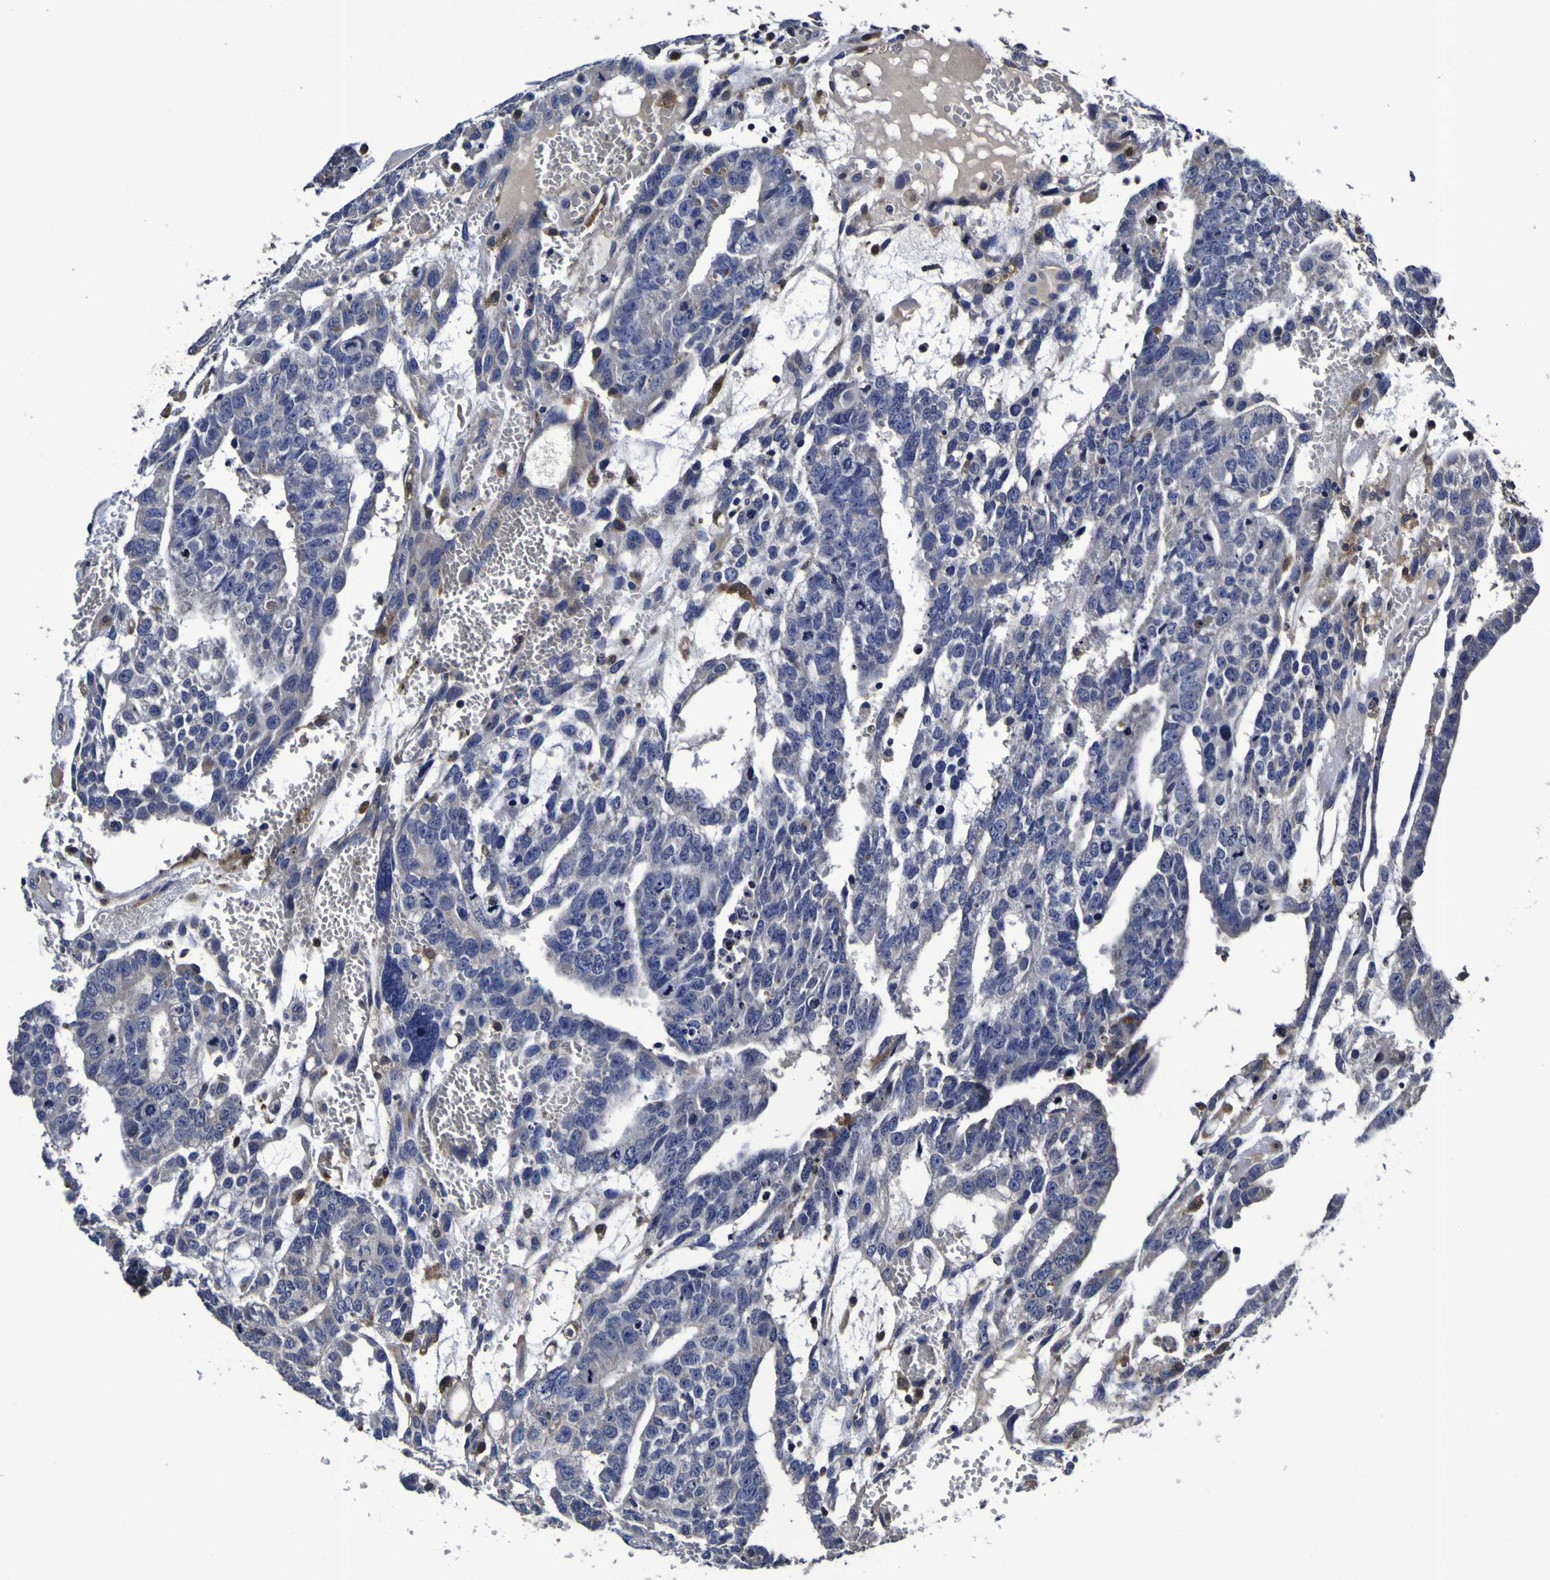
{"staining": {"intensity": "negative", "quantity": "none", "location": "none"}, "tissue": "testis cancer", "cell_type": "Tumor cells", "image_type": "cancer", "snomed": [{"axis": "morphology", "description": "Seminoma, NOS"}, {"axis": "morphology", "description": "Carcinoma, Embryonal, NOS"}, {"axis": "topography", "description": "Testis"}], "caption": "The immunohistochemistry (IHC) histopathology image has no significant staining in tumor cells of testis cancer tissue.", "gene": "GPX1", "patient": {"sex": "male", "age": 52}}